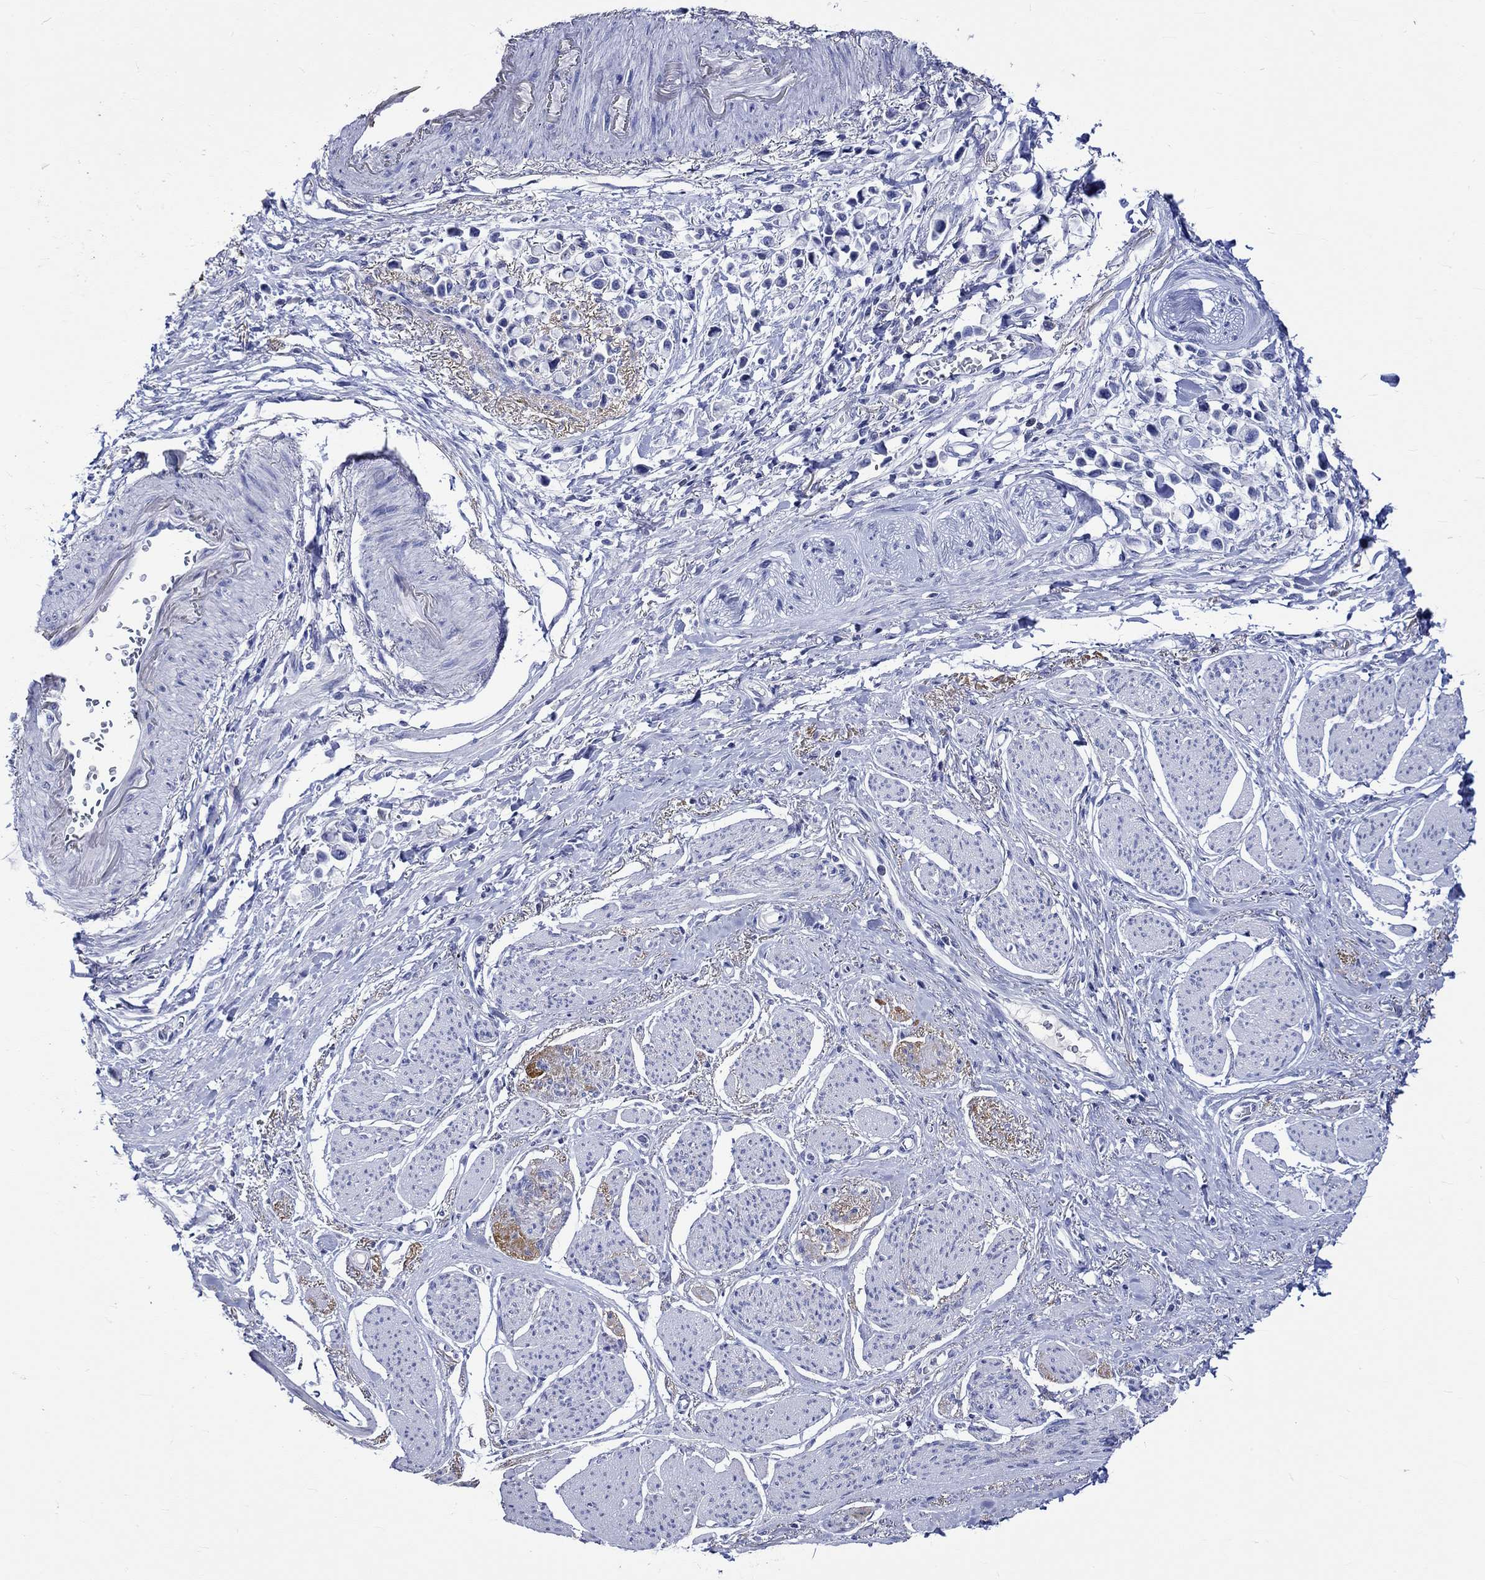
{"staining": {"intensity": "negative", "quantity": "none", "location": "none"}, "tissue": "stomach cancer", "cell_type": "Tumor cells", "image_type": "cancer", "snomed": [{"axis": "morphology", "description": "Adenocarcinoma, NOS"}, {"axis": "topography", "description": "Stomach"}], "caption": "Immunohistochemistry (IHC) image of adenocarcinoma (stomach) stained for a protein (brown), which exhibits no staining in tumor cells.", "gene": "KLHL35", "patient": {"sex": "female", "age": 81}}